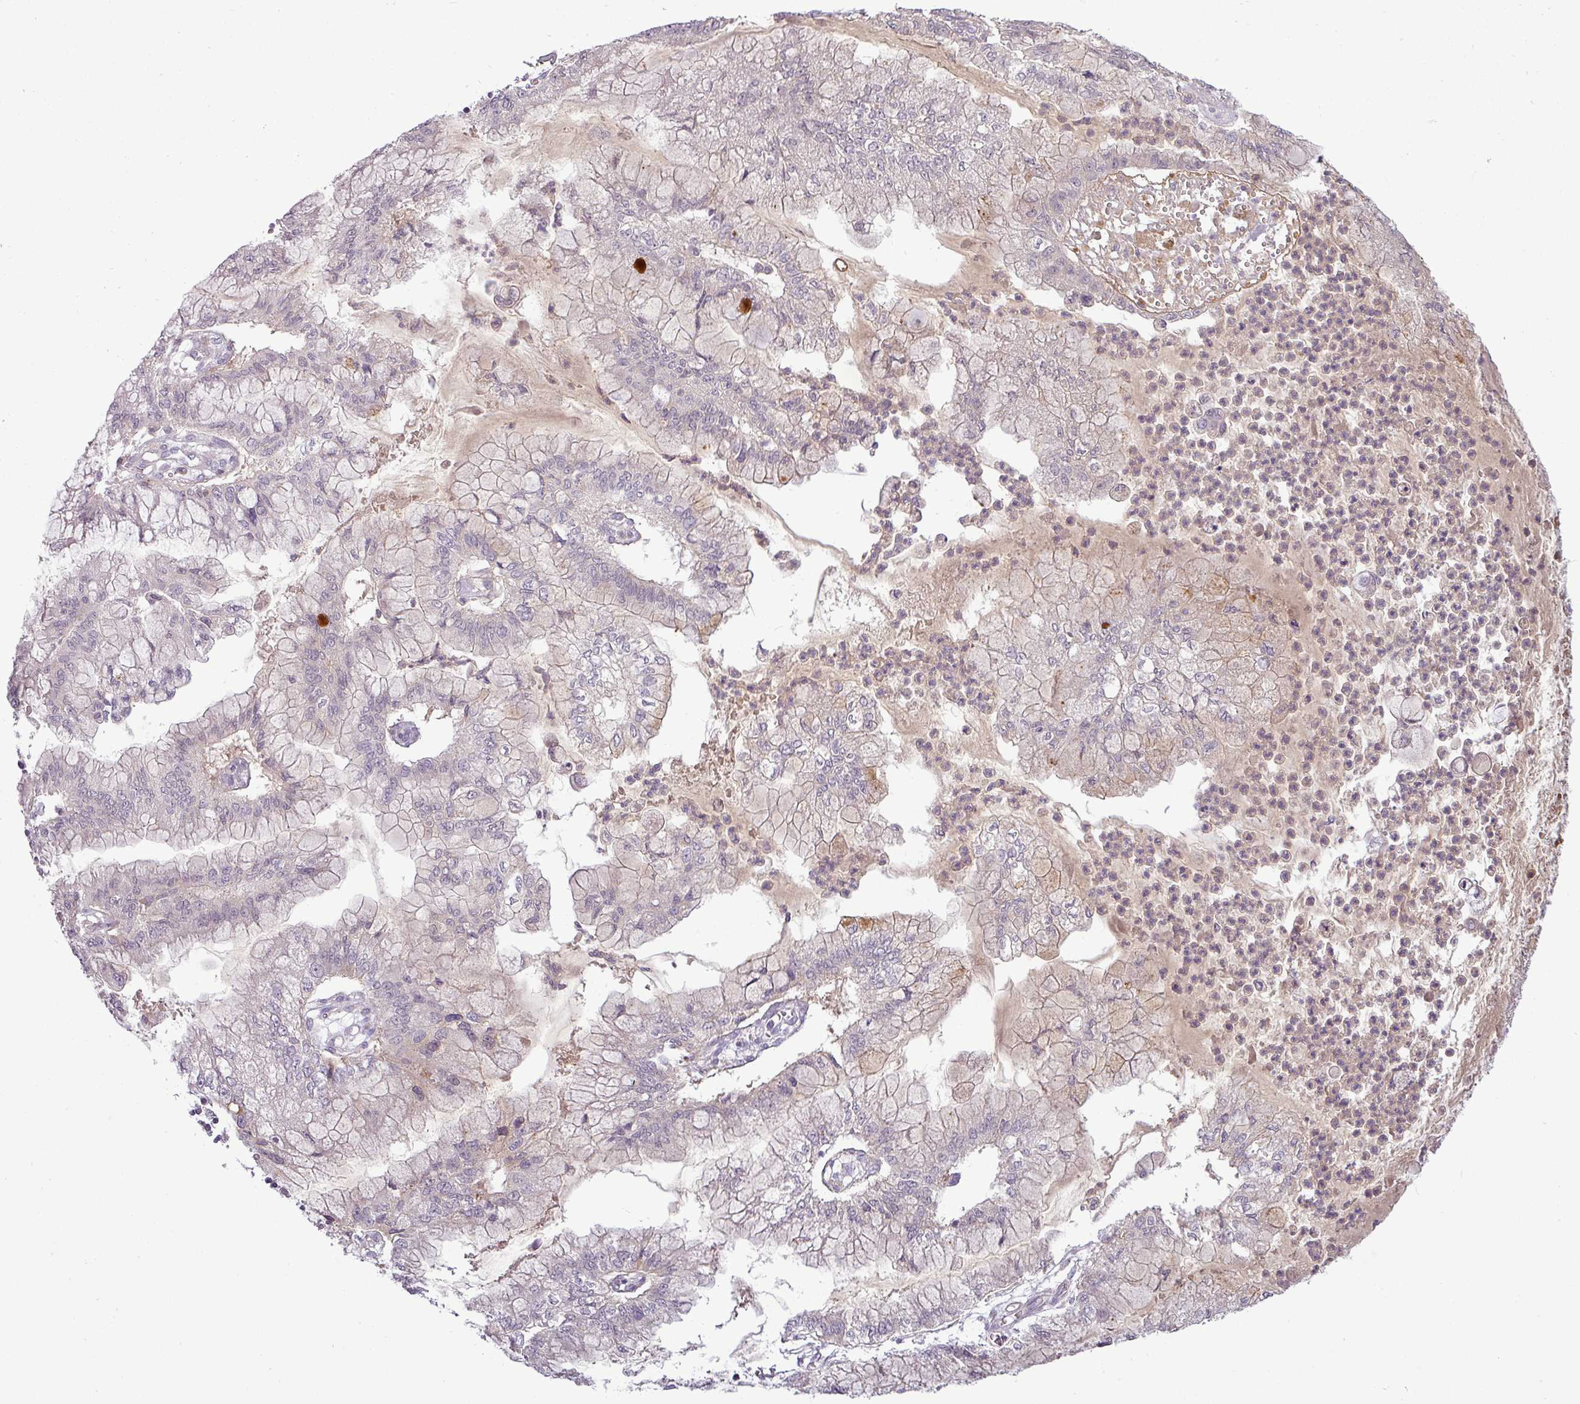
{"staining": {"intensity": "negative", "quantity": "none", "location": "none"}, "tissue": "pancreatic cancer", "cell_type": "Tumor cells", "image_type": "cancer", "snomed": [{"axis": "morphology", "description": "Adenocarcinoma, NOS"}, {"axis": "topography", "description": "Pancreas"}], "caption": "IHC of human pancreatic cancer shows no expression in tumor cells.", "gene": "APOM", "patient": {"sex": "male", "age": 73}}